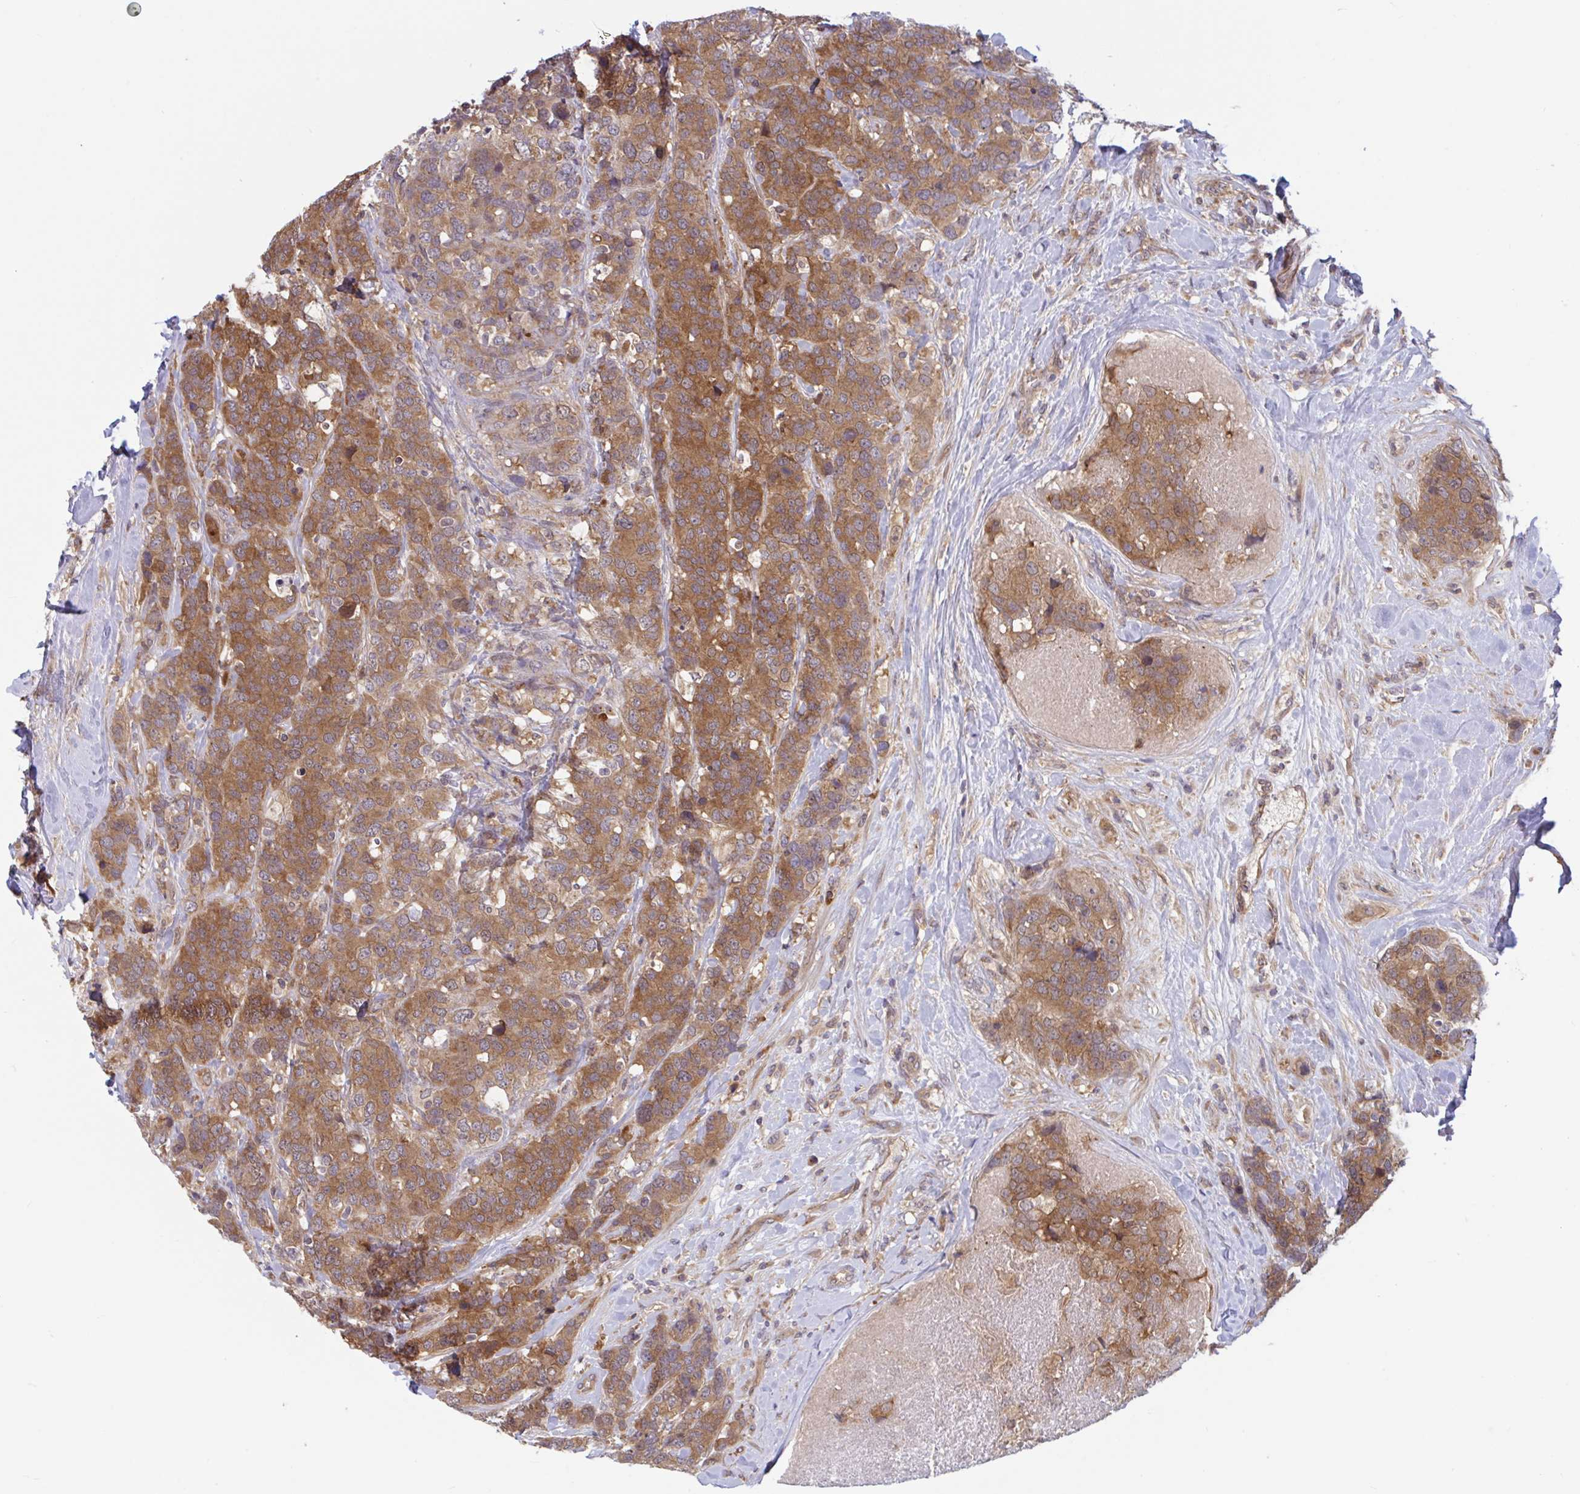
{"staining": {"intensity": "moderate", "quantity": ">75%", "location": "cytoplasmic/membranous,nuclear"}, "tissue": "breast cancer", "cell_type": "Tumor cells", "image_type": "cancer", "snomed": [{"axis": "morphology", "description": "Lobular carcinoma"}, {"axis": "topography", "description": "Breast"}], "caption": "This is an image of immunohistochemistry (IHC) staining of lobular carcinoma (breast), which shows moderate expression in the cytoplasmic/membranous and nuclear of tumor cells.", "gene": "LMNTD2", "patient": {"sex": "female", "age": 59}}